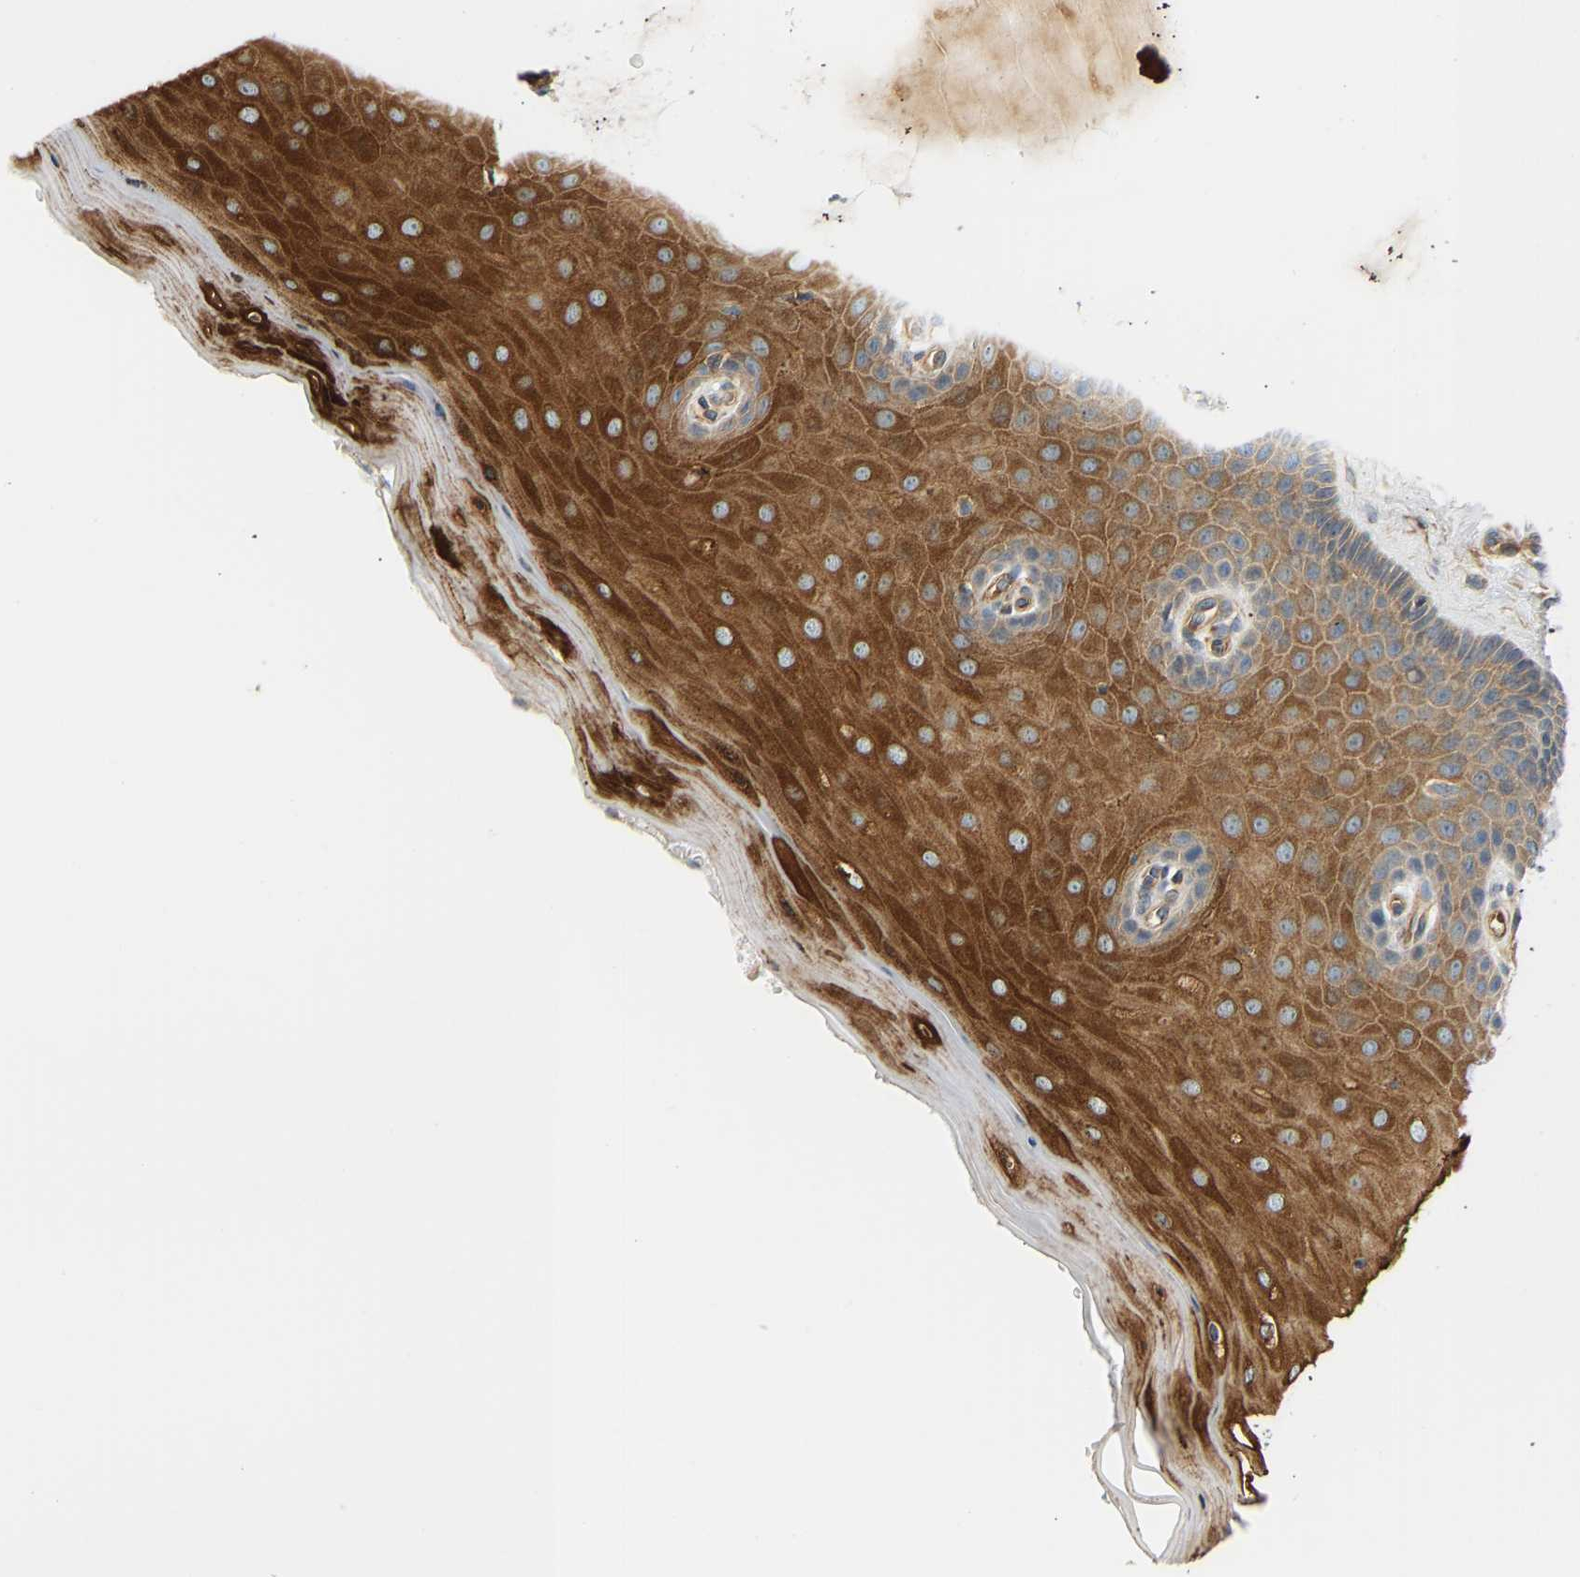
{"staining": {"intensity": "moderate", "quantity": ">75%", "location": "cytoplasmic/membranous"}, "tissue": "cervix", "cell_type": "Glandular cells", "image_type": "normal", "snomed": [{"axis": "morphology", "description": "Normal tissue, NOS"}, {"axis": "topography", "description": "Cervix"}], "caption": "DAB (3,3'-diaminobenzidine) immunohistochemical staining of unremarkable cervix demonstrates moderate cytoplasmic/membranous protein staining in approximately >75% of glandular cells.", "gene": "CEP57", "patient": {"sex": "female", "age": 55}}